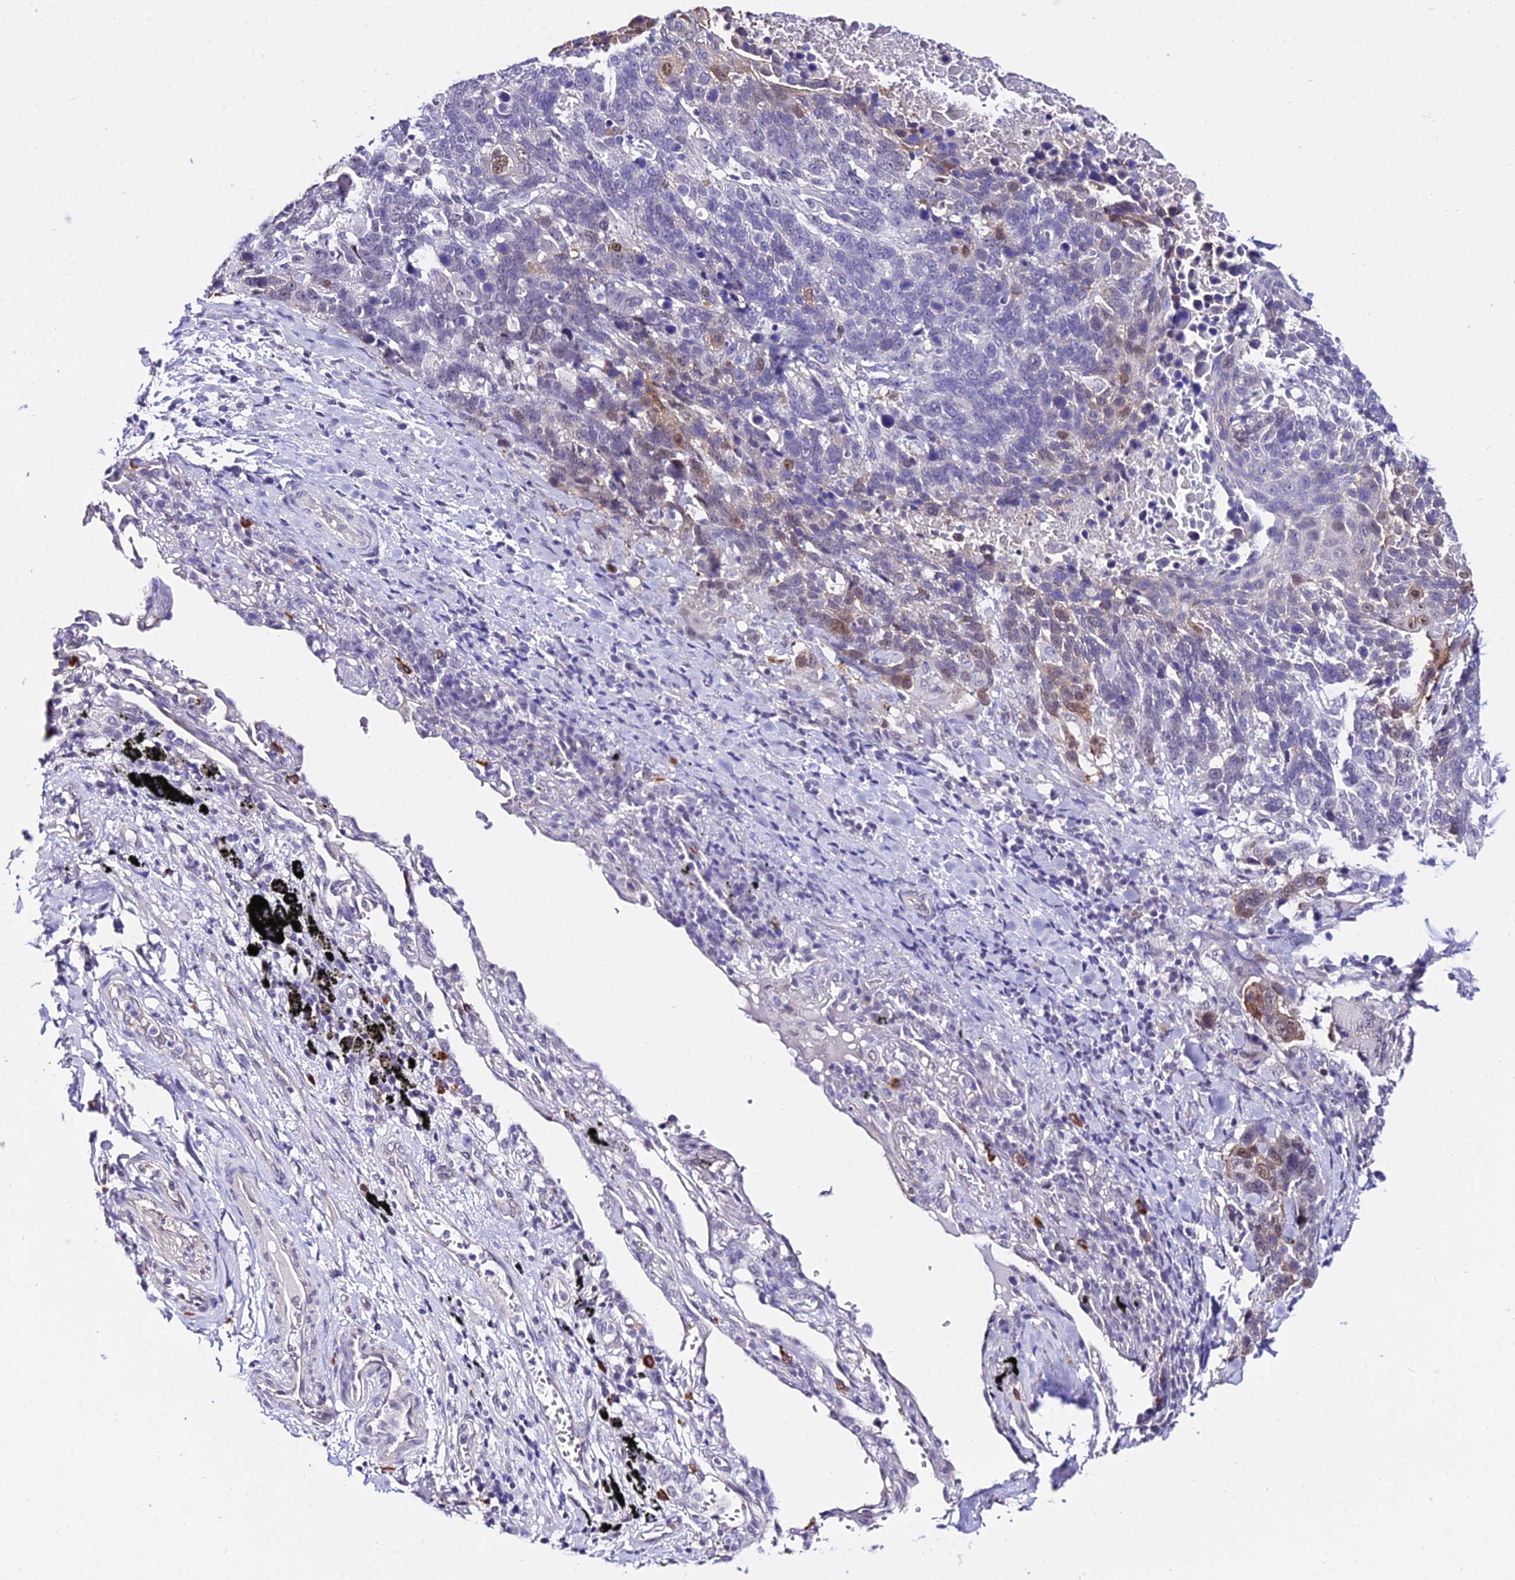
{"staining": {"intensity": "moderate", "quantity": "<25%", "location": "nuclear"}, "tissue": "lung cancer", "cell_type": "Tumor cells", "image_type": "cancer", "snomed": [{"axis": "morphology", "description": "Squamous cell carcinoma, NOS"}, {"axis": "topography", "description": "Lung"}], "caption": "Immunohistochemical staining of human lung cancer shows low levels of moderate nuclear expression in about <25% of tumor cells.", "gene": "POLR2I", "patient": {"sex": "male", "age": 66}}